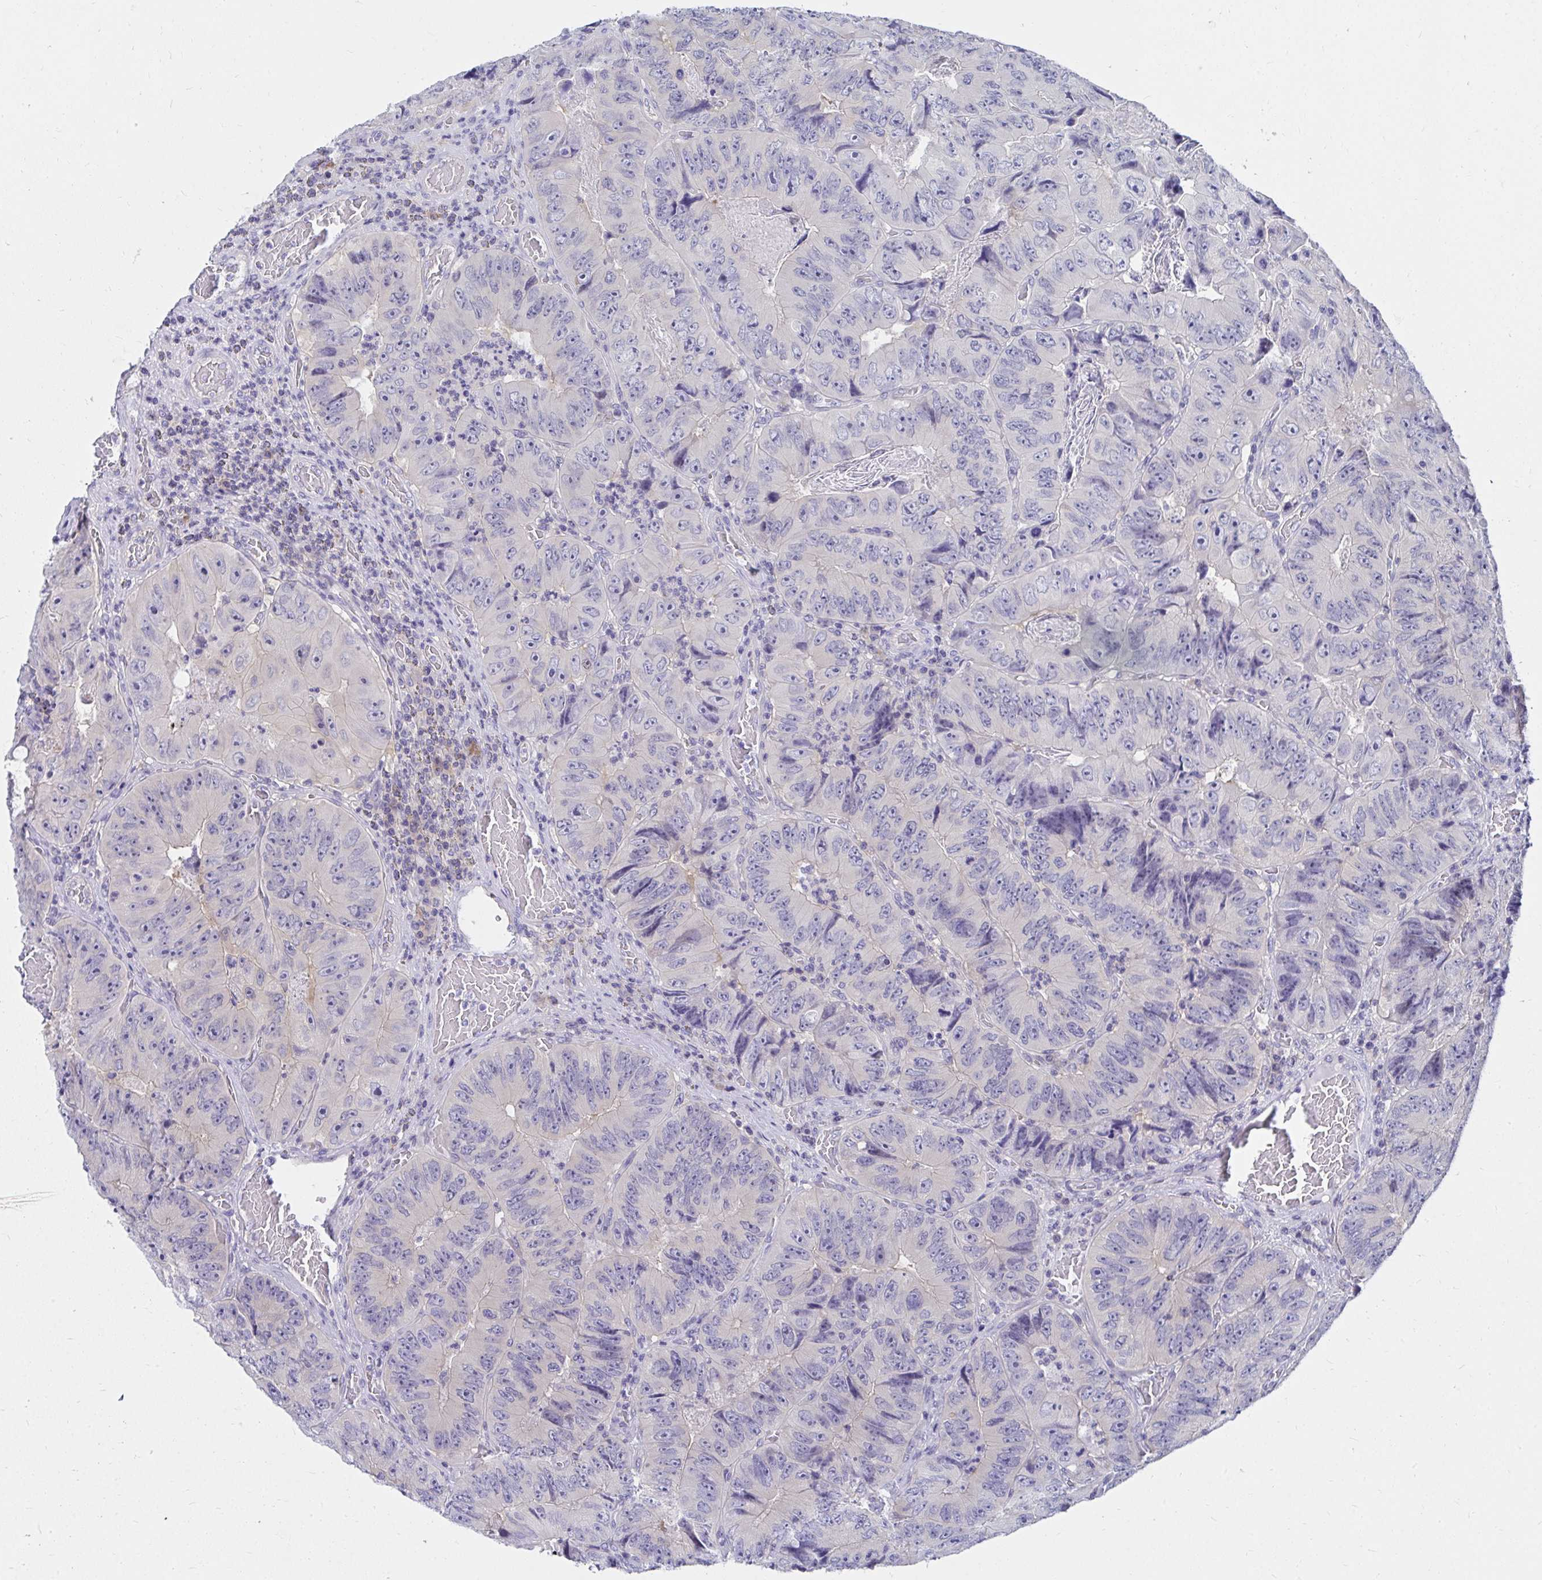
{"staining": {"intensity": "negative", "quantity": "none", "location": "none"}, "tissue": "colorectal cancer", "cell_type": "Tumor cells", "image_type": "cancer", "snomed": [{"axis": "morphology", "description": "Adenocarcinoma, NOS"}, {"axis": "topography", "description": "Colon"}], "caption": "Micrograph shows no protein positivity in tumor cells of adenocarcinoma (colorectal) tissue.", "gene": "C19orf81", "patient": {"sex": "female", "age": 84}}